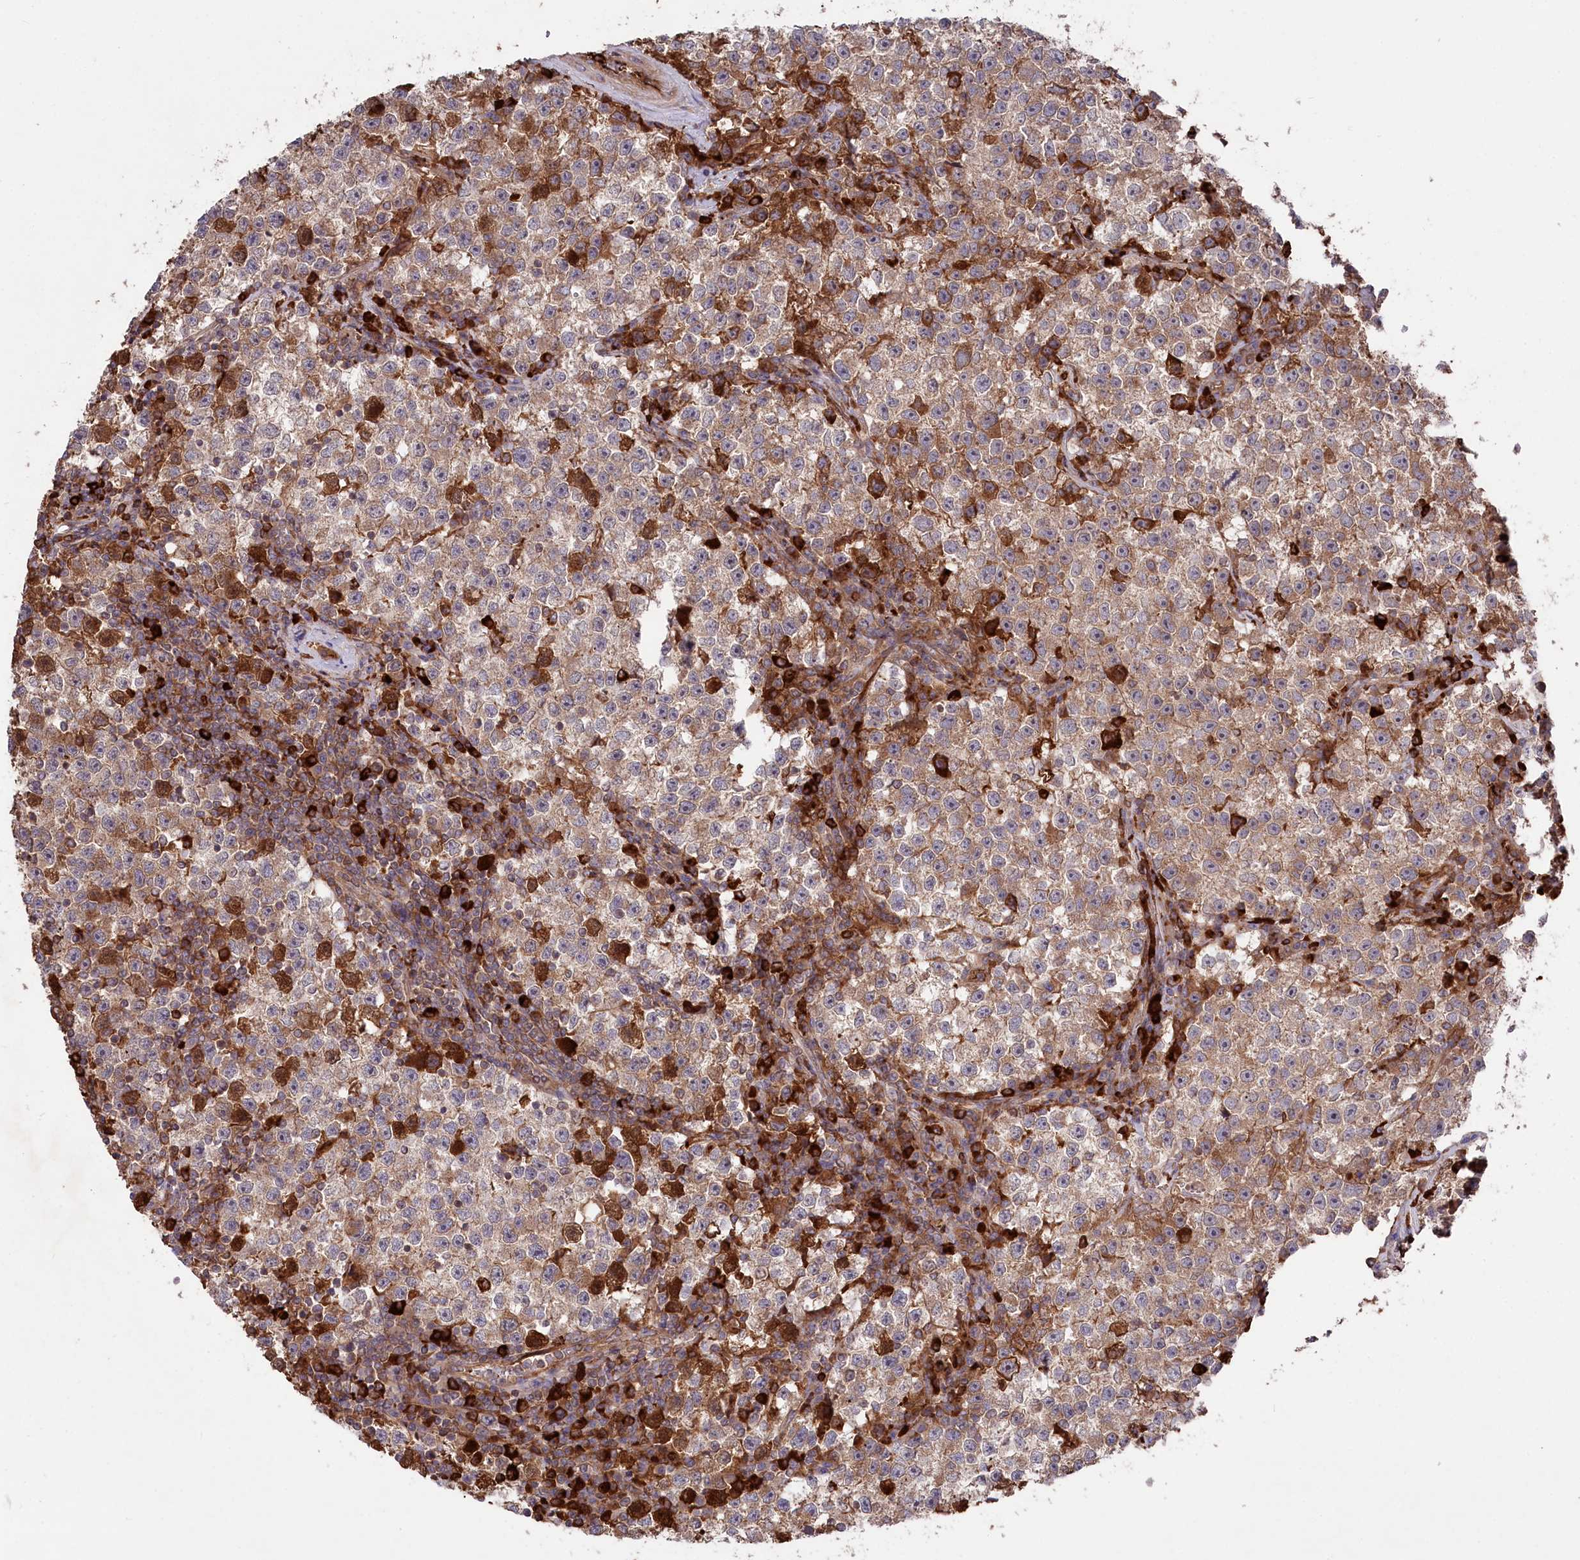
{"staining": {"intensity": "moderate", "quantity": ">75%", "location": "cytoplasmic/membranous"}, "tissue": "testis cancer", "cell_type": "Tumor cells", "image_type": "cancer", "snomed": [{"axis": "morphology", "description": "Seminoma, NOS"}, {"axis": "topography", "description": "Testis"}], "caption": "An image of human testis seminoma stained for a protein shows moderate cytoplasmic/membranous brown staining in tumor cells.", "gene": "PPP1R21", "patient": {"sex": "male", "age": 22}}